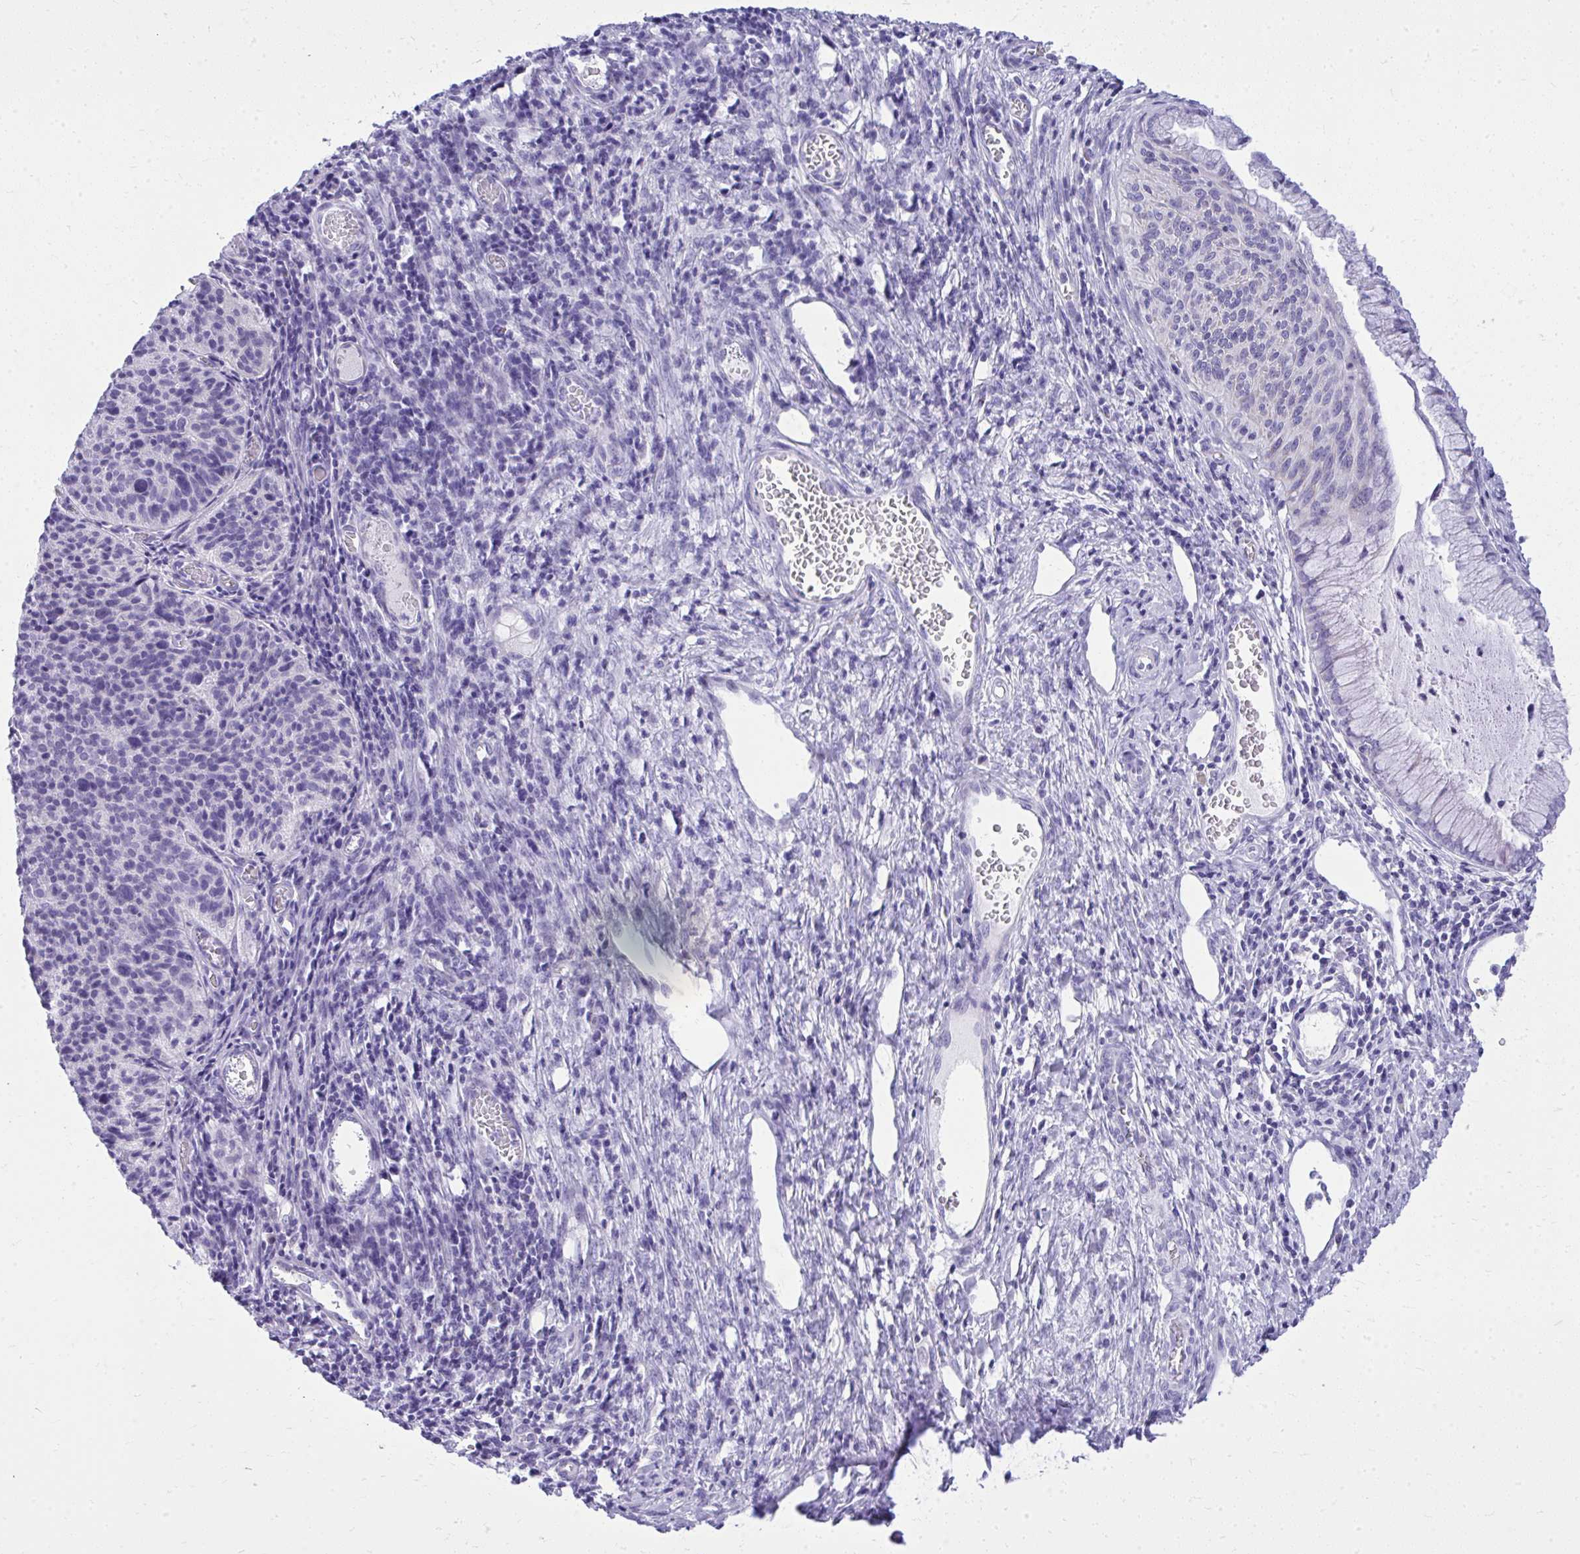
{"staining": {"intensity": "negative", "quantity": "none", "location": "none"}, "tissue": "cervical cancer", "cell_type": "Tumor cells", "image_type": "cancer", "snomed": [{"axis": "morphology", "description": "Squamous cell carcinoma, NOS"}, {"axis": "topography", "description": "Cervix"}], "caption": "This is a histopathology image of immunohistochemistry staining of squamous cell carcinoma (cervical), which shows no positivity in tumor cells. (Stains: DAB (3,3'-diaminobenzidine) IHC with hematoxylin counter stain, Microscopy: brightfield microscopy at high magnification).", "gene": "RALYL", "patient": {"sex": "female", "age": 49}}